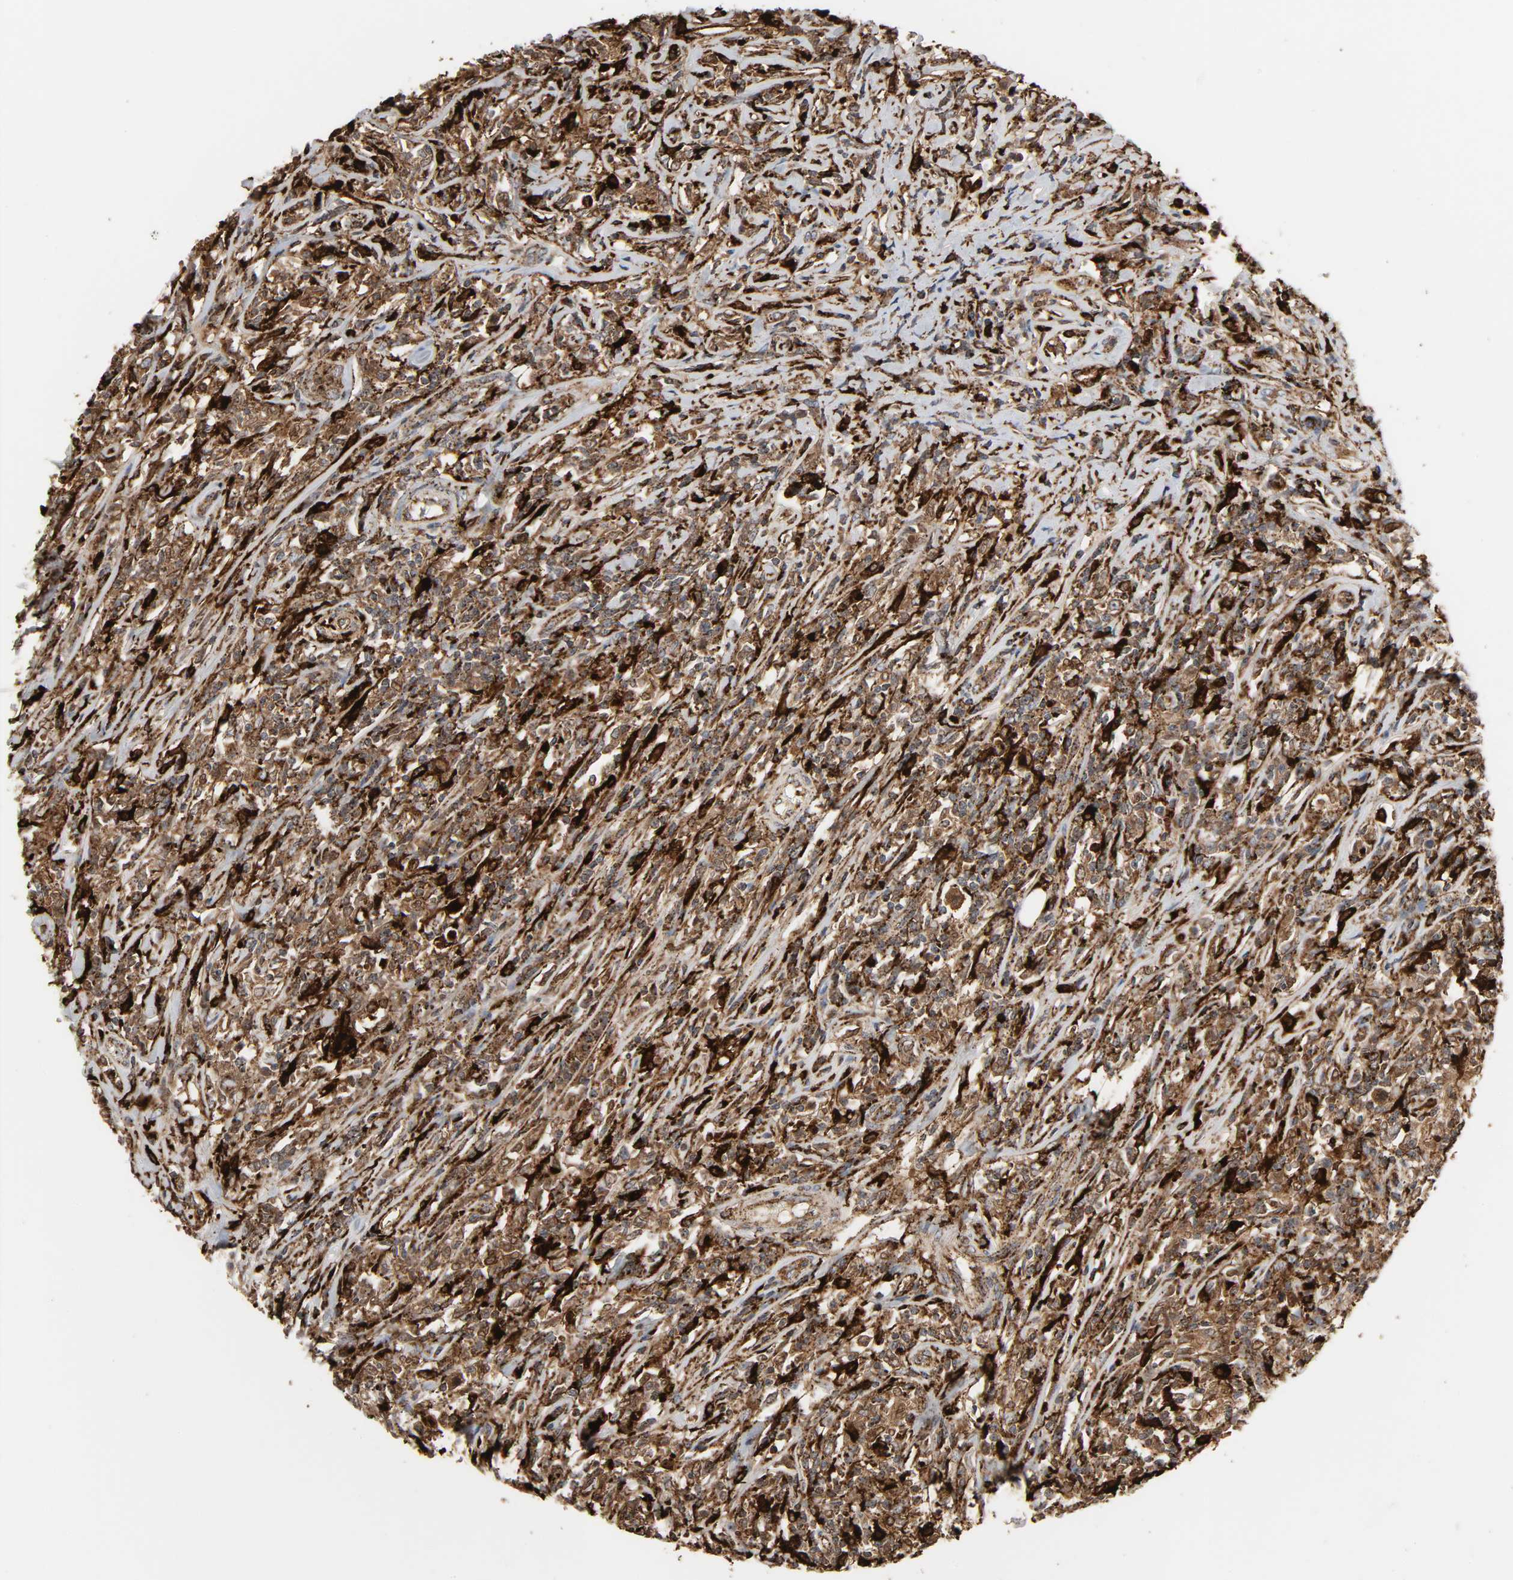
{"staining": {"intensity": "moderate", "quantity": ">75%", "location": "cytoplasmic/membranous"}, "tissue": "lymphoma", "cell_type": "Tumor cells", "image_type": "cancer", "snomed": [{"axis": "morphology", "description": "Malignant lymphoma, non-Hodgkin's type, High grade"}, {"axis": "topography", "description": "Lymph node"}], "caption": "An image showing moderate cytoplasmic/membranous positivity in about >75% of tumor cells in lymphoma, as visualized by brown immunohistochemical staining.", "gene": "PSAP", "patient": {"sex": "female", "age": 84}}